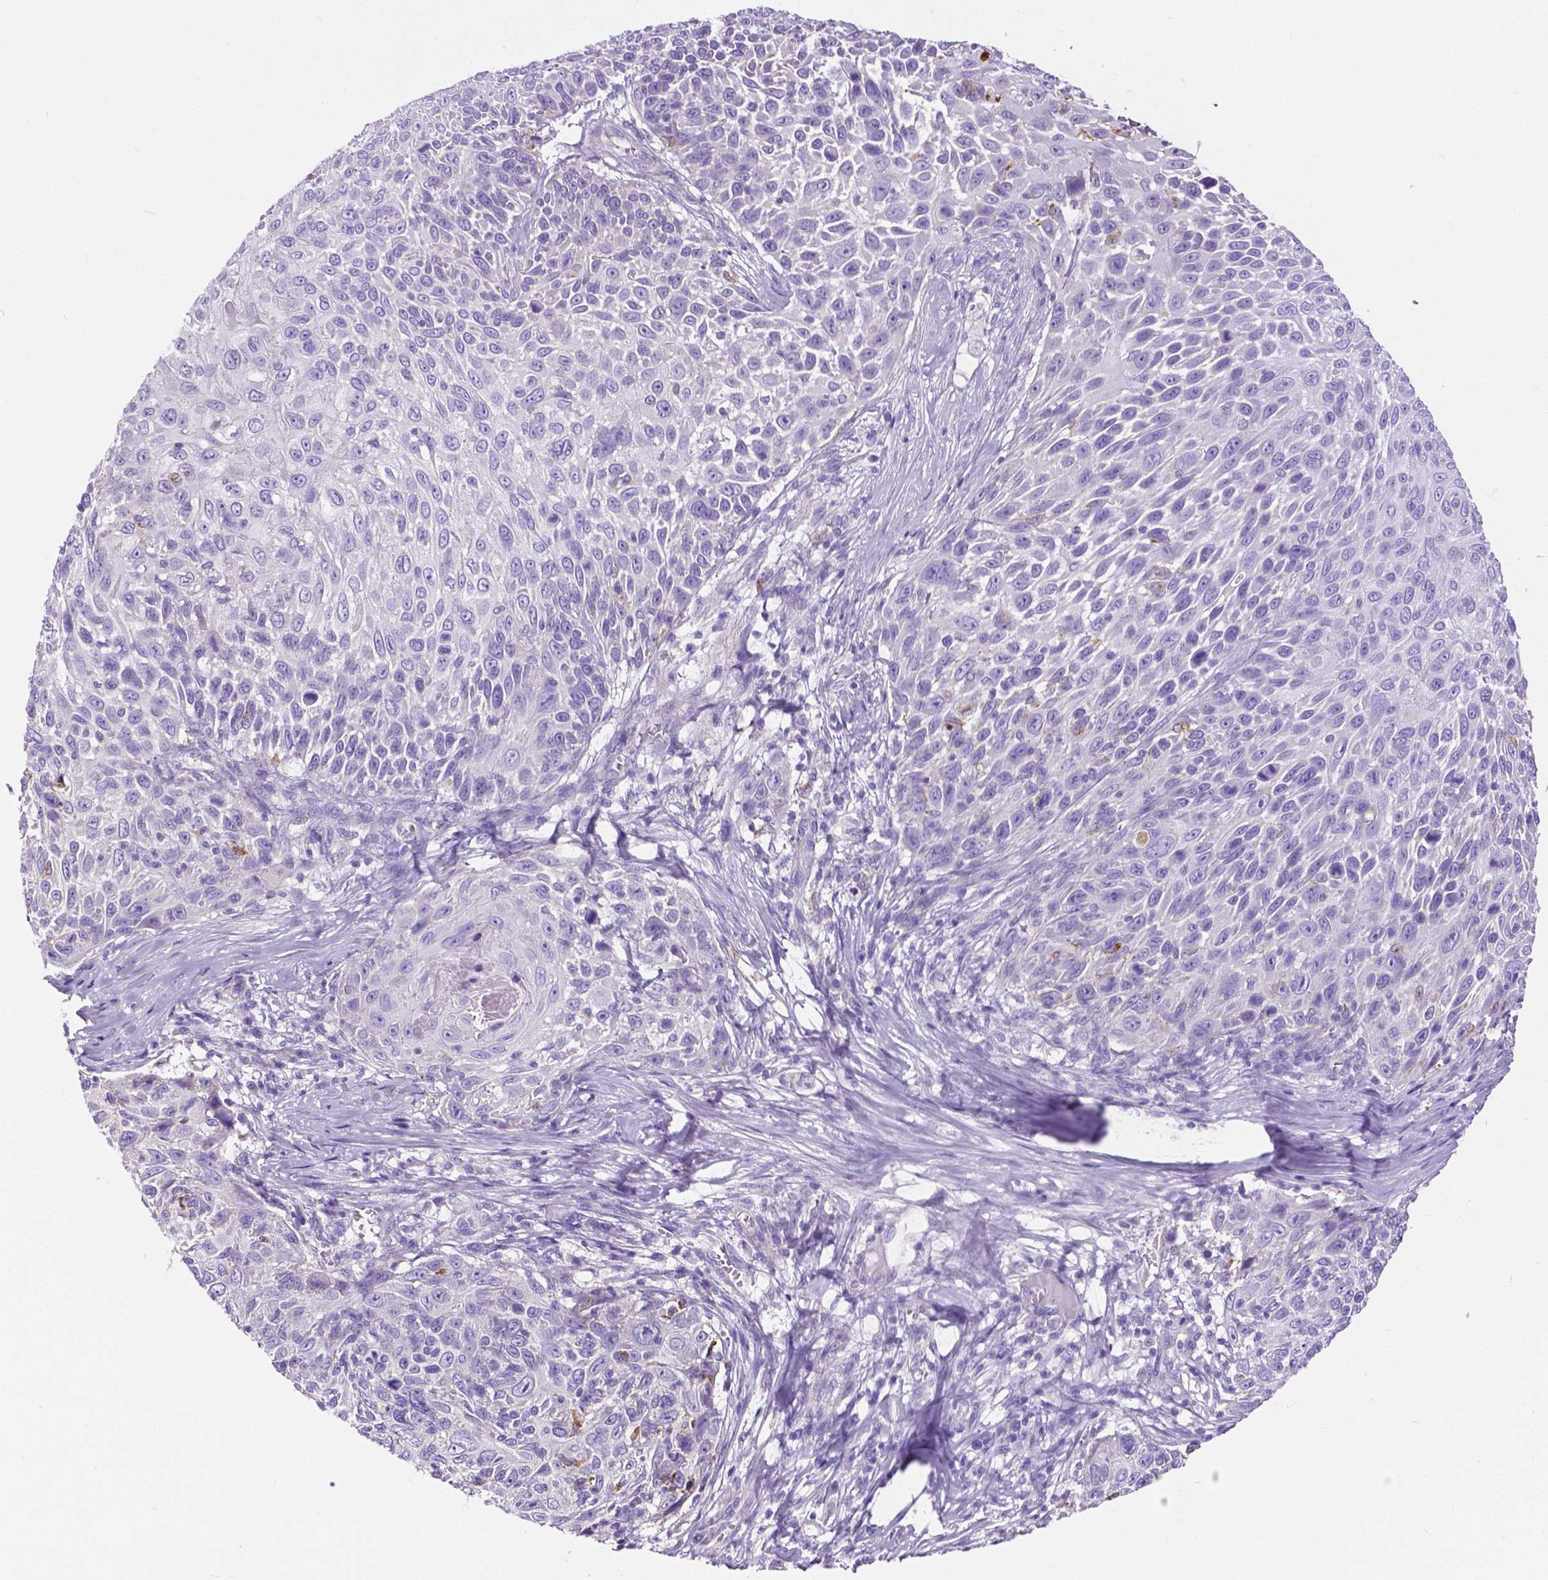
{"staining": {"intensity": "negative", "quantity": "none", "location": "none"}, "tissue": "skin cancer", "cell_type": "Tumor cells", "image_type": "cancer", "snomed": [{"axis": "morphology", "description": "Squamous cell carcinoma, NOS"}, {"axis": "topography", "description": "Skin"}], "caption": "Tumor cells are negative for brown protein staining in skin cancer. Nuclei are stained in blue.", "gene": "MMP9", "patient": {"sex": "male", "age": 92}}